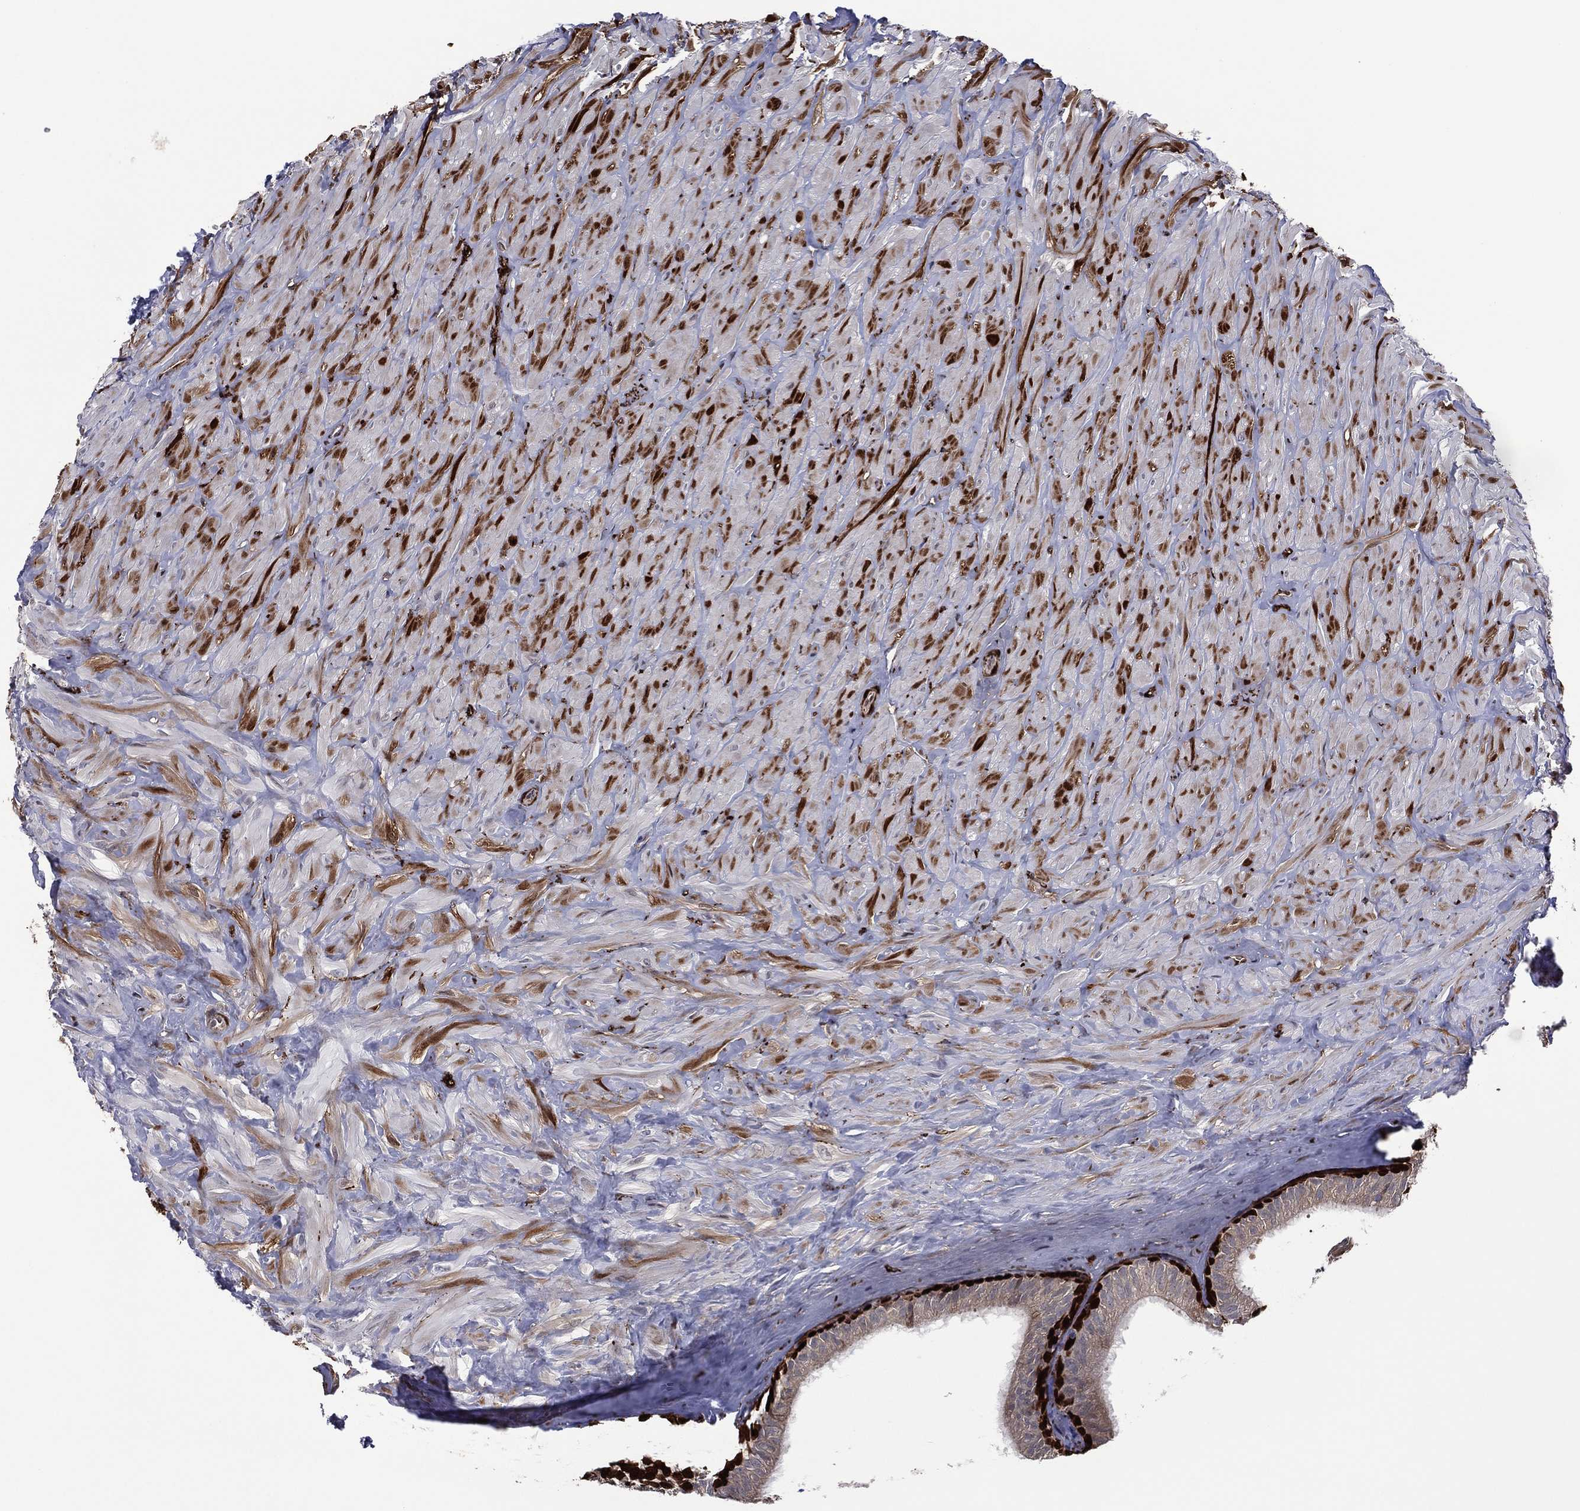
{"staining": {"intensity": "strong", "quantity": "25%-75%", "location": "cytoplasmic/membranous,nuclear"}, "tissue": "epididymis", "cell_type": "Glandular cells", "image_type": "normal", "snomed": [{"axis": "morphology", "description": "Normal tissue, NOS"}, {"axis": "topography", "description": "Epididymis"}], "caption": "A high amount of strong cytoplasmic/membranous,nuclear staining is present in about 25%-75% of glandular cells in normal epididymis.", "gene": "SNCG", "patient": {"sex": "male", "age": 32}}